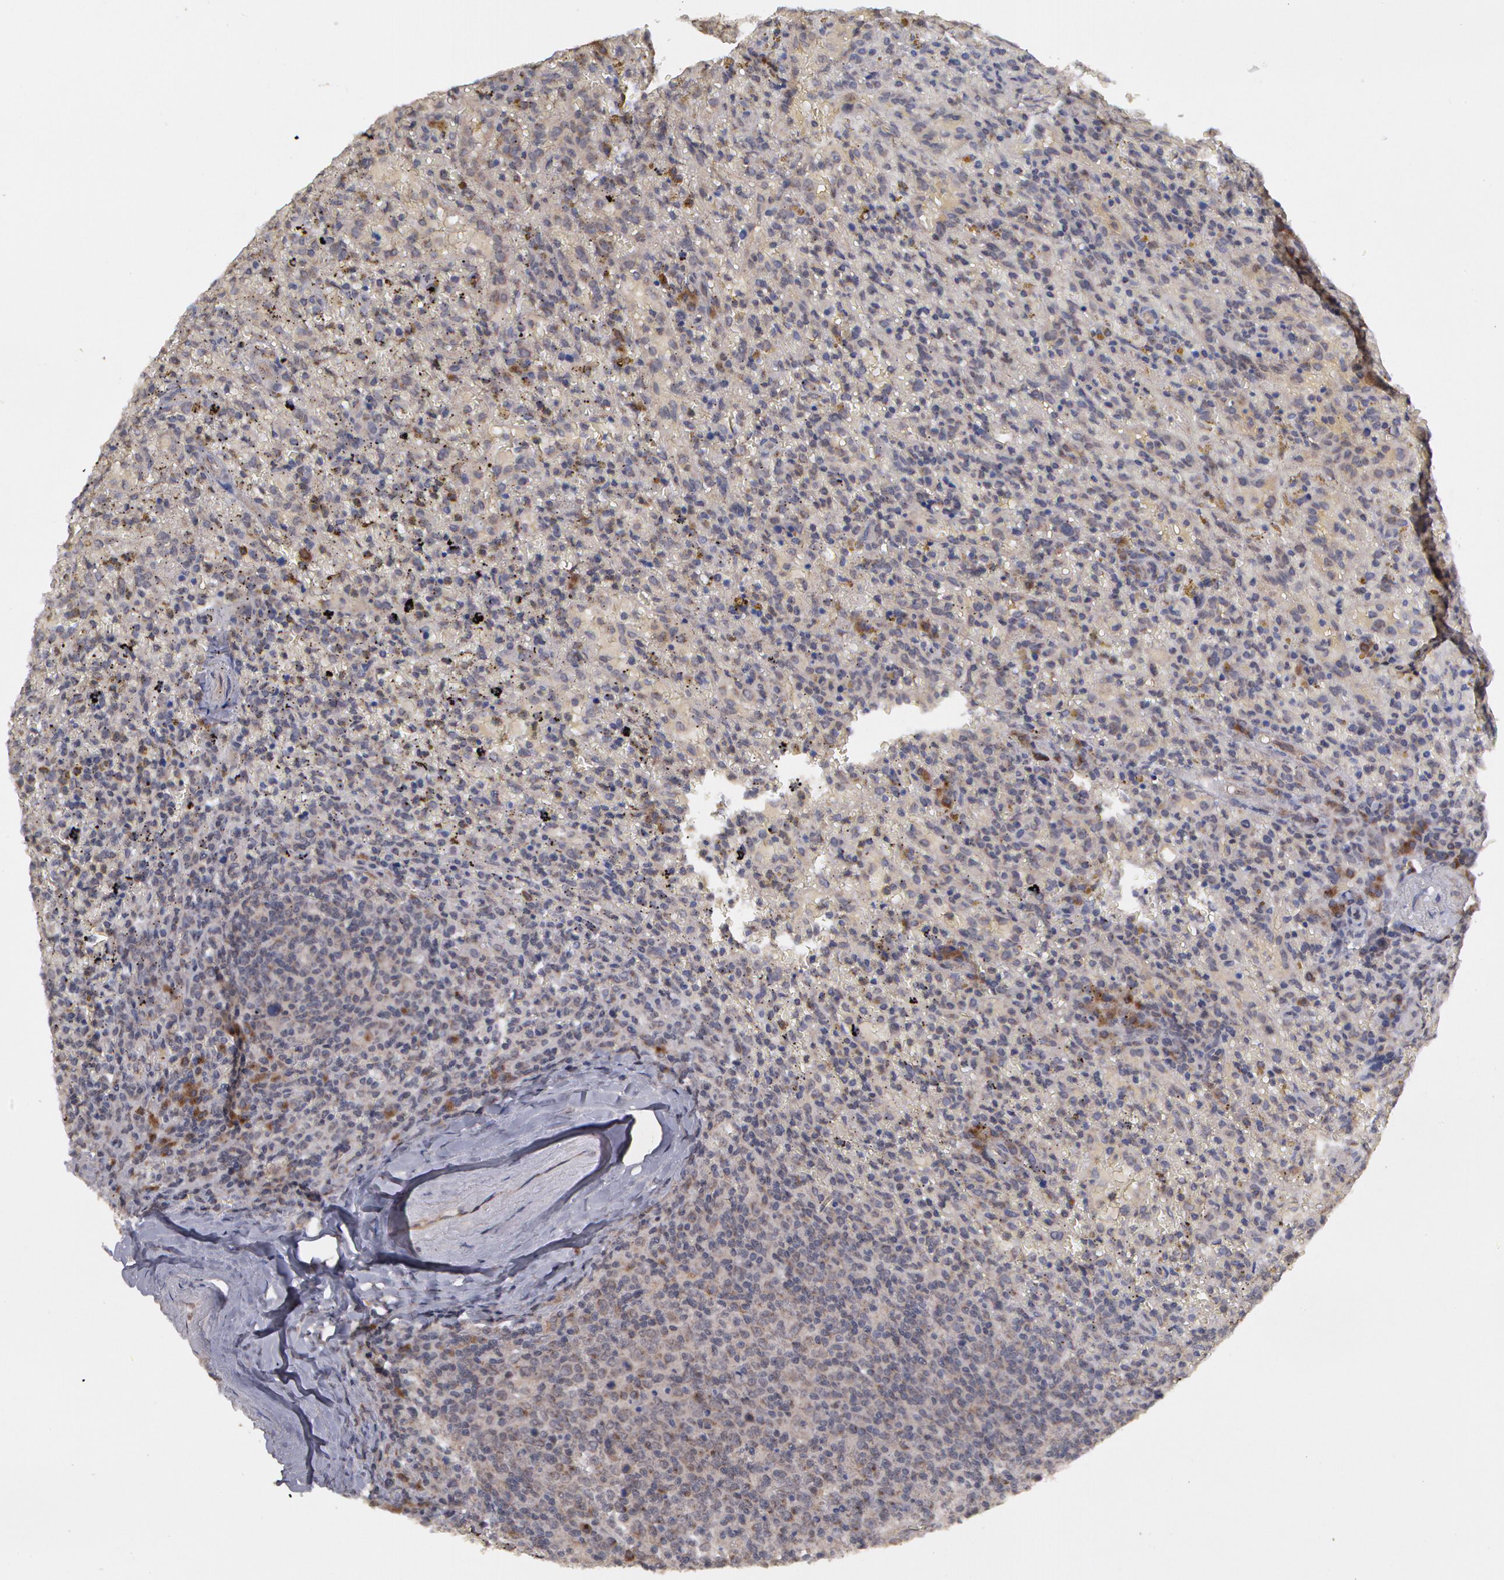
{"staining": {"intensity": "negative", "quantity": "none", "location": "none"}, "tissue": "lymphoma", "cell_type": "Tumor cells", "image_type": "cancer", "snomed": [{"axis": "morphology", "description": "Malignant lymphoma, non-Hodgkin's type, High grade"}, {"axis": "topography", "description": "Spleen"}, {"axis": "topography", "description": "Lymph node"}], "caption": "This photomicrograph is of high-grade malignant lymphoma, non-Hodgkin's type stained with immunohistochemistry (IHC) to label a protein in brown with the nuclei are counter-stained blue. There is no positivity in tumor cells.", "gene": "STX5", "patient": {"sex": "female", "age": 70}}